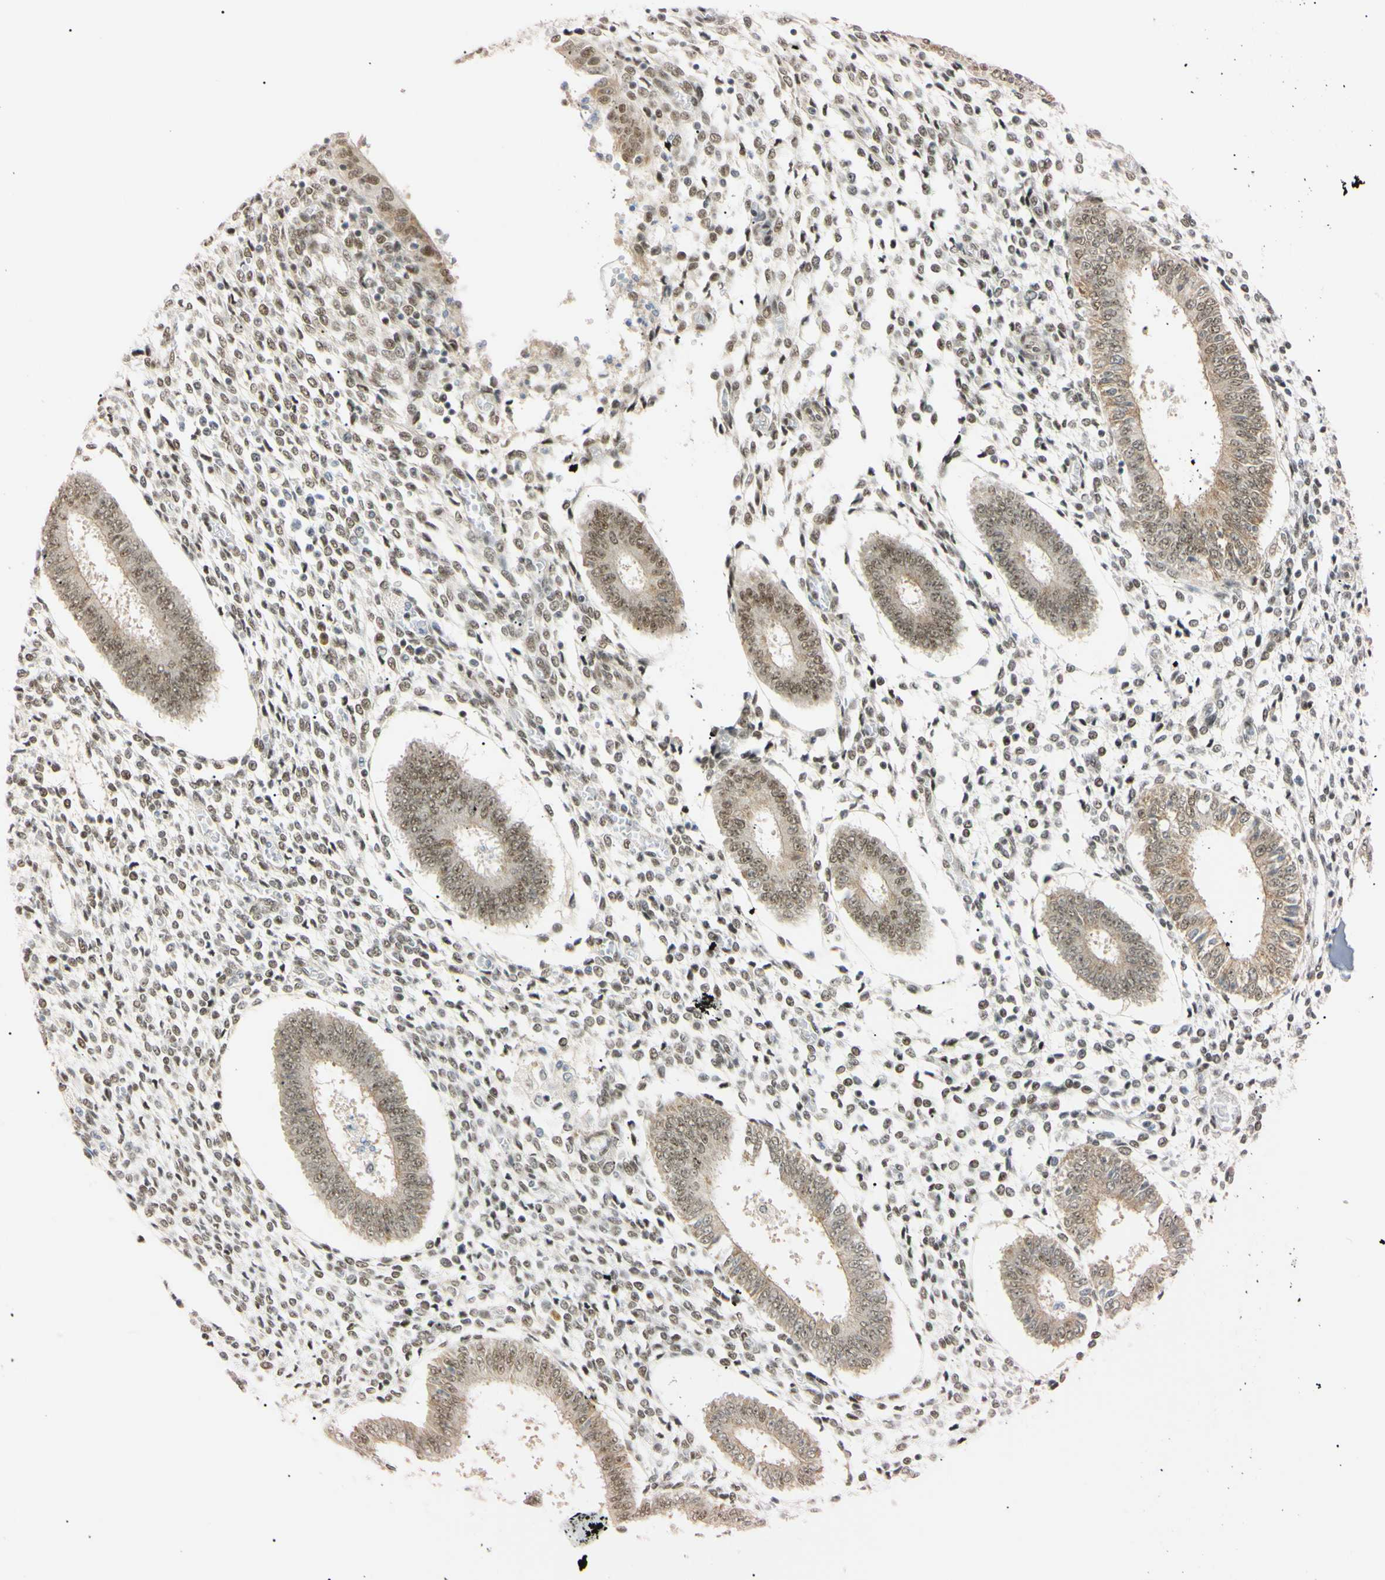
{"staining": {"intensity": "weak", "quantity": ">75%", "location": "nuclear"}, "tissue": "endometrium", "cell_type": "Cells in endometrial stroma", "image_type": "normal", "snomed": [{"axis": "morphology", "description": "Normal tissue, NOS"}, {"axis": "topography", "description": "Endometrium"}], "caption": "The immunohistochemical stain labels weak nuclear staining in cells in endometrial stroma of benign endometrium.", "gene": "ZNF134", "patient": {"sex": "female", "age": 35}}